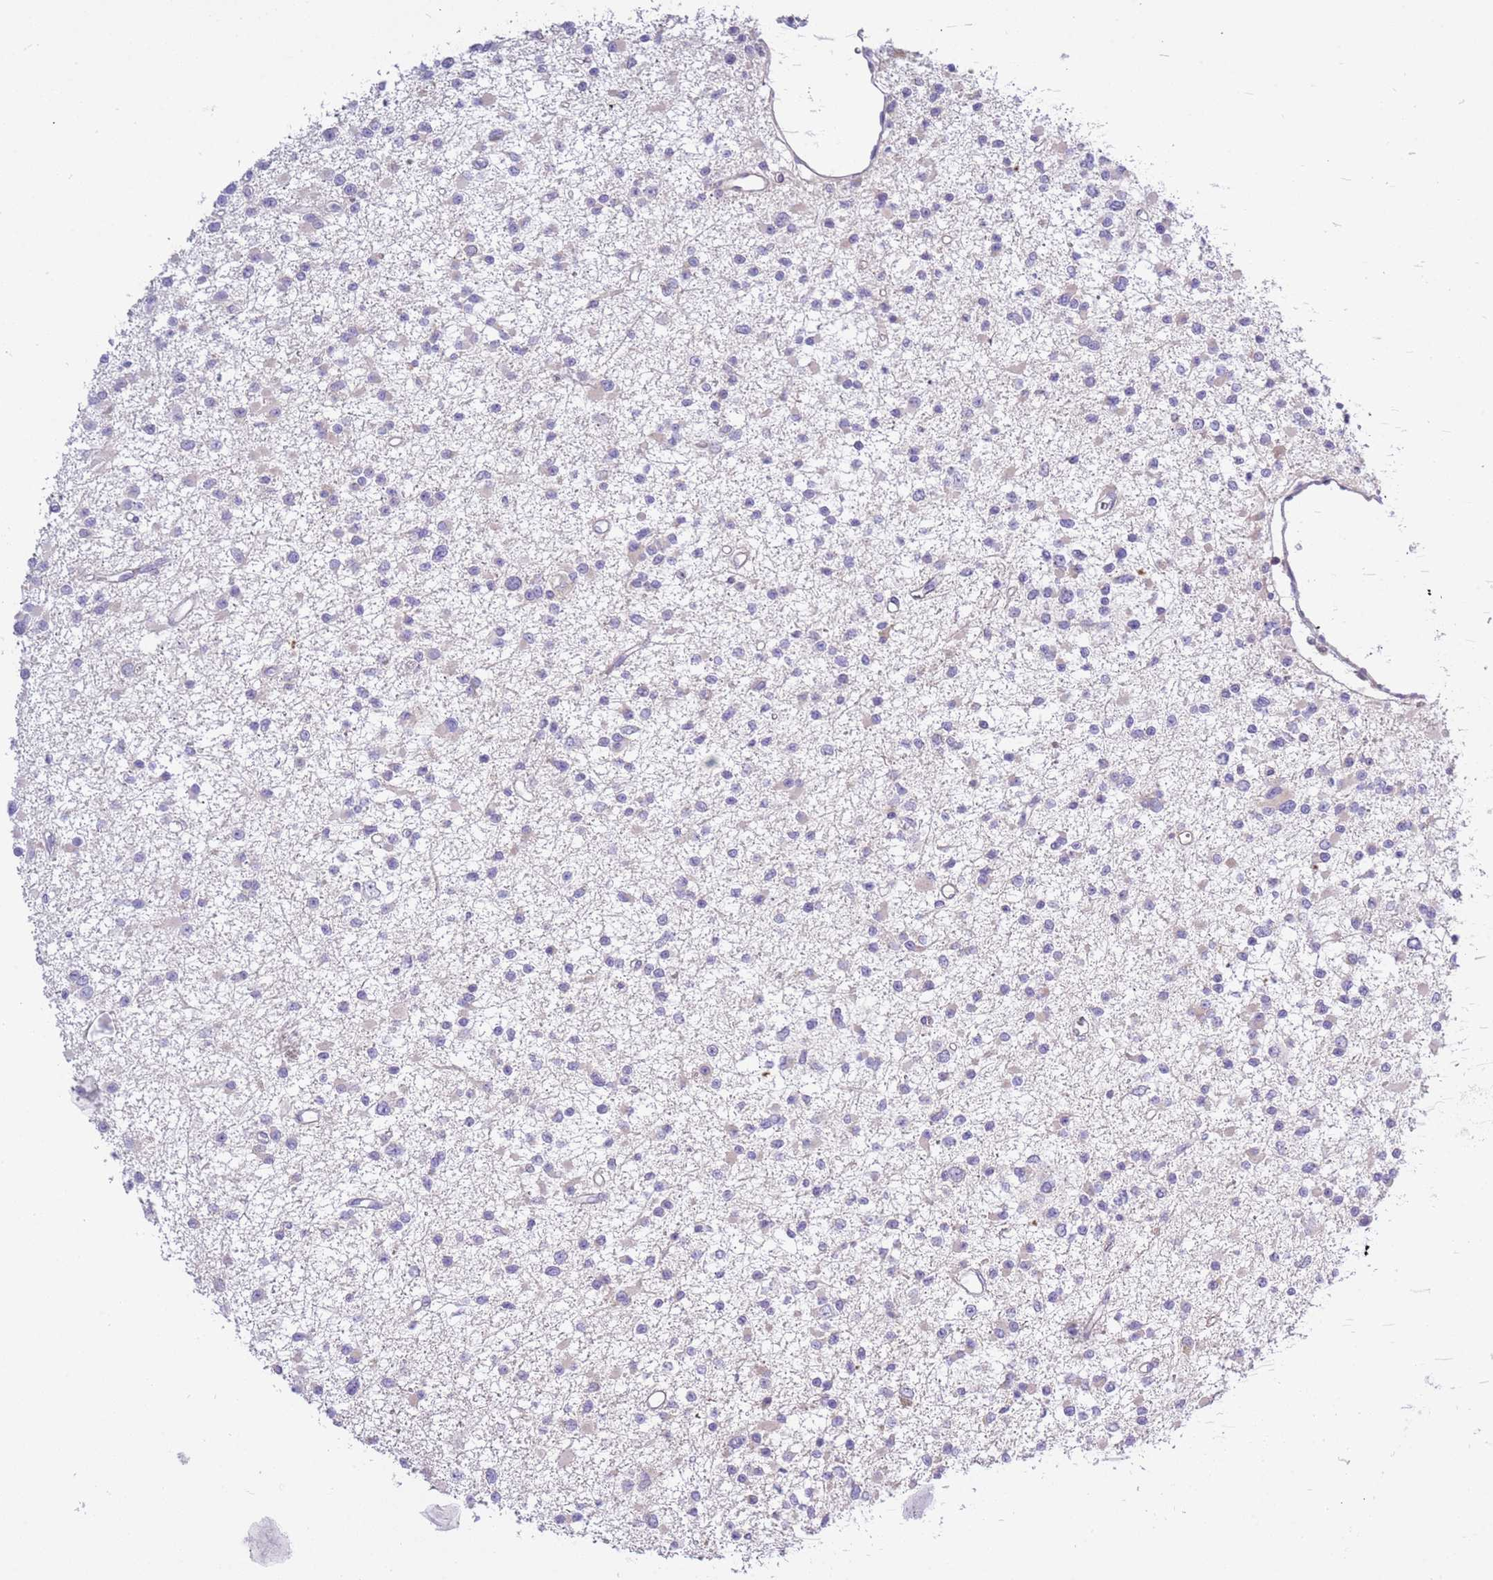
{"staining": {"intensity": "negative", "quantity": "none", "location": "none"}, "tissue": "glioma", "cell_type": "Tumor cells", "image_type": "cancer", "snomed": [{"axis": "morphology", "description": "Glioma, malignant, Low grade"}, {"axis": "topography", "description": "Brain"}], "caption": "Protein analysis of glioma demonstrates no significant expression in tumor cells. (DAB immunohistochemistry (IHC), high magnification).", "gene": "STIP1", "patient": {"sex": "female", "age": 22}}